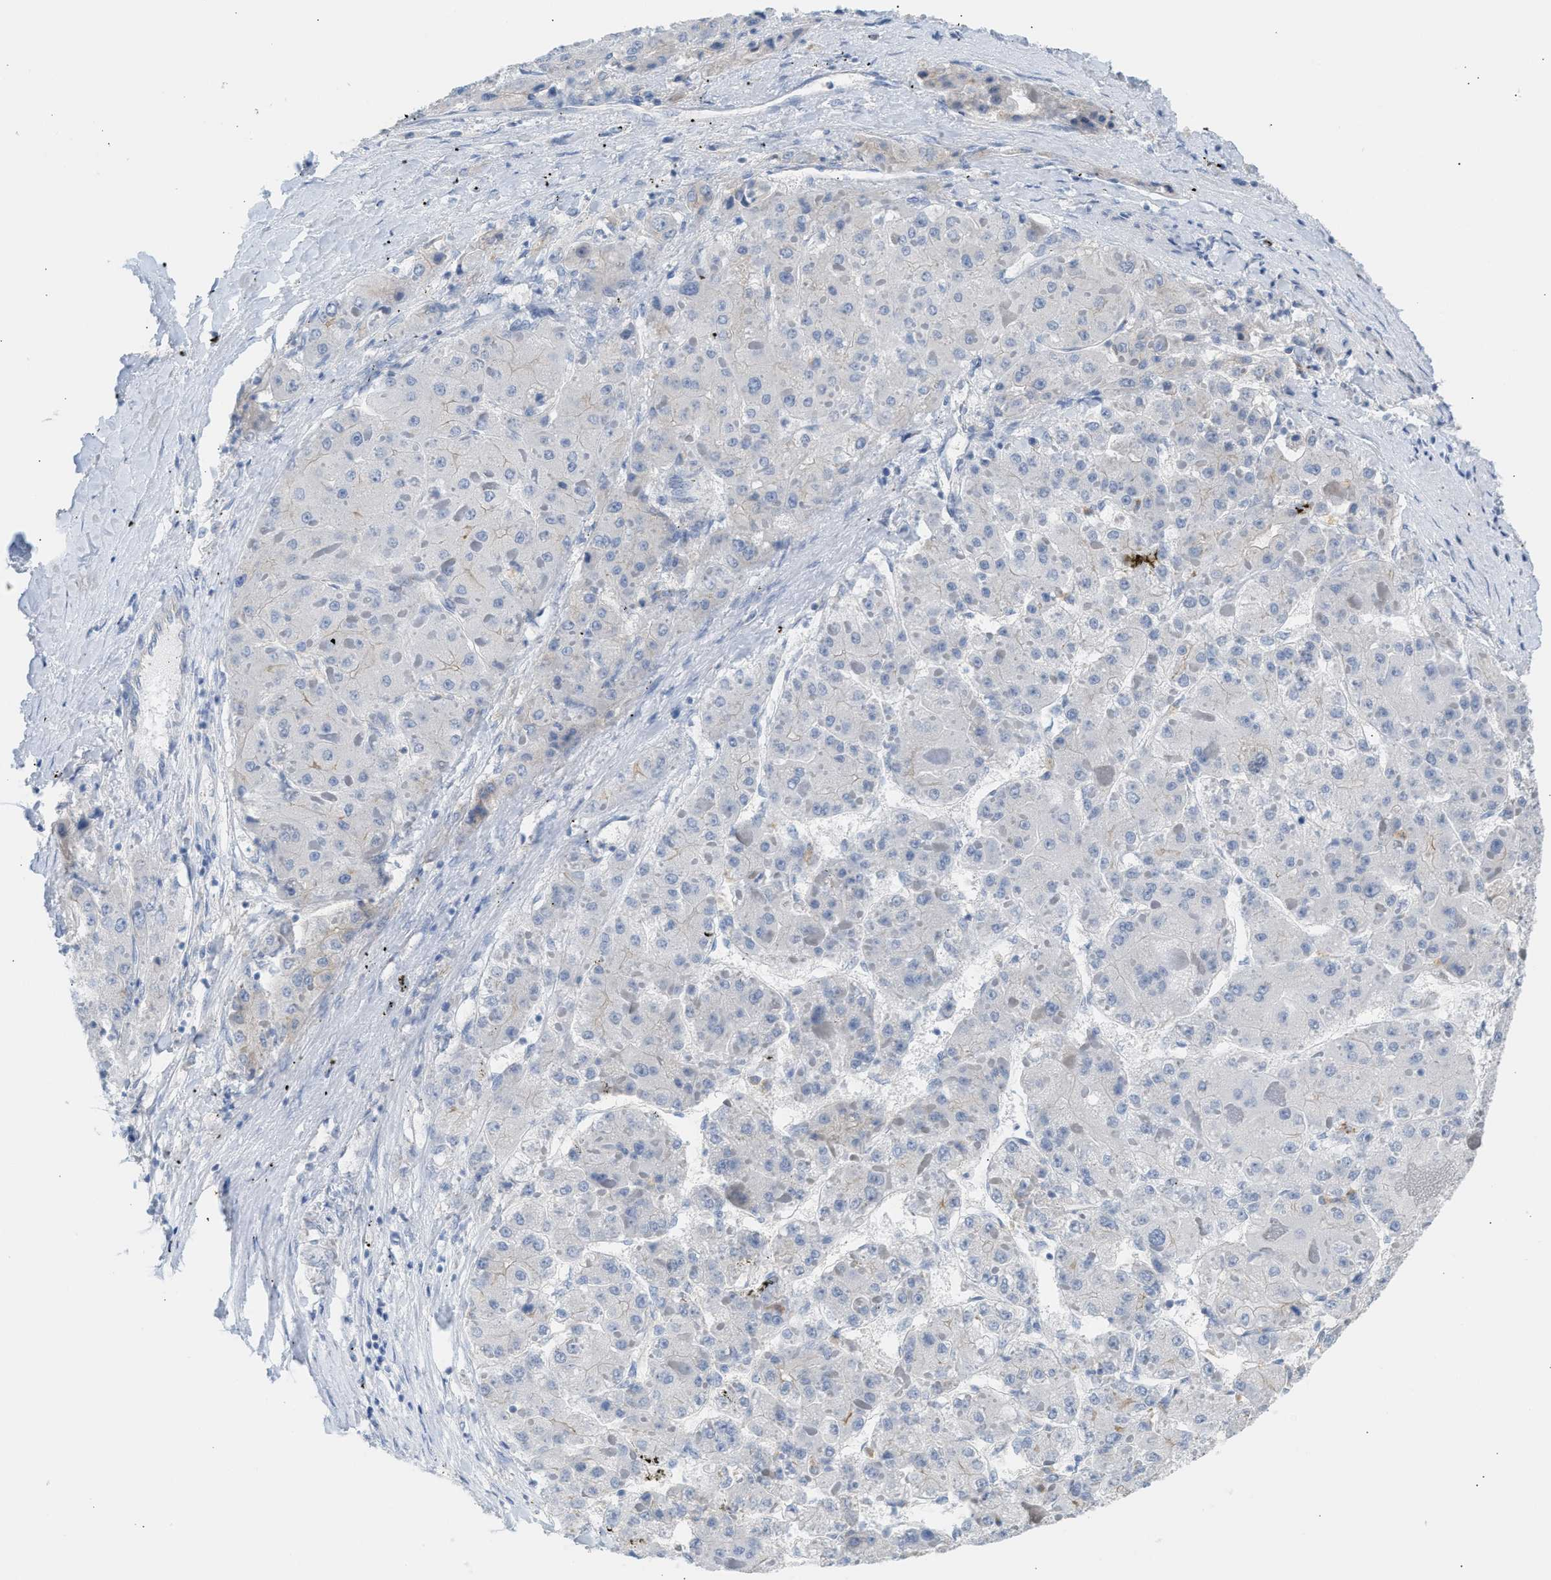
{"staining": {"intensity": "negative", "quantity": "none", "location": "none"}, "tissue": "liver cancer", "cell_type": "Tumor cells", "image_type": "cancer", "snomed": [{"axis": "morphology", "description": "Carcinoma, Hepatocellular, NOS"}, {"axis": "topography", "description": "Liver"}], "caption": "This image is of liver hepatocellular carcinoma stained with immunohistochemistry to label a protein in brown with the nuclei are counter-stained blue. There is no staining in tumor cells.", "gene": "ERBB2", "patient": {"sex": "female", "age": 73}}